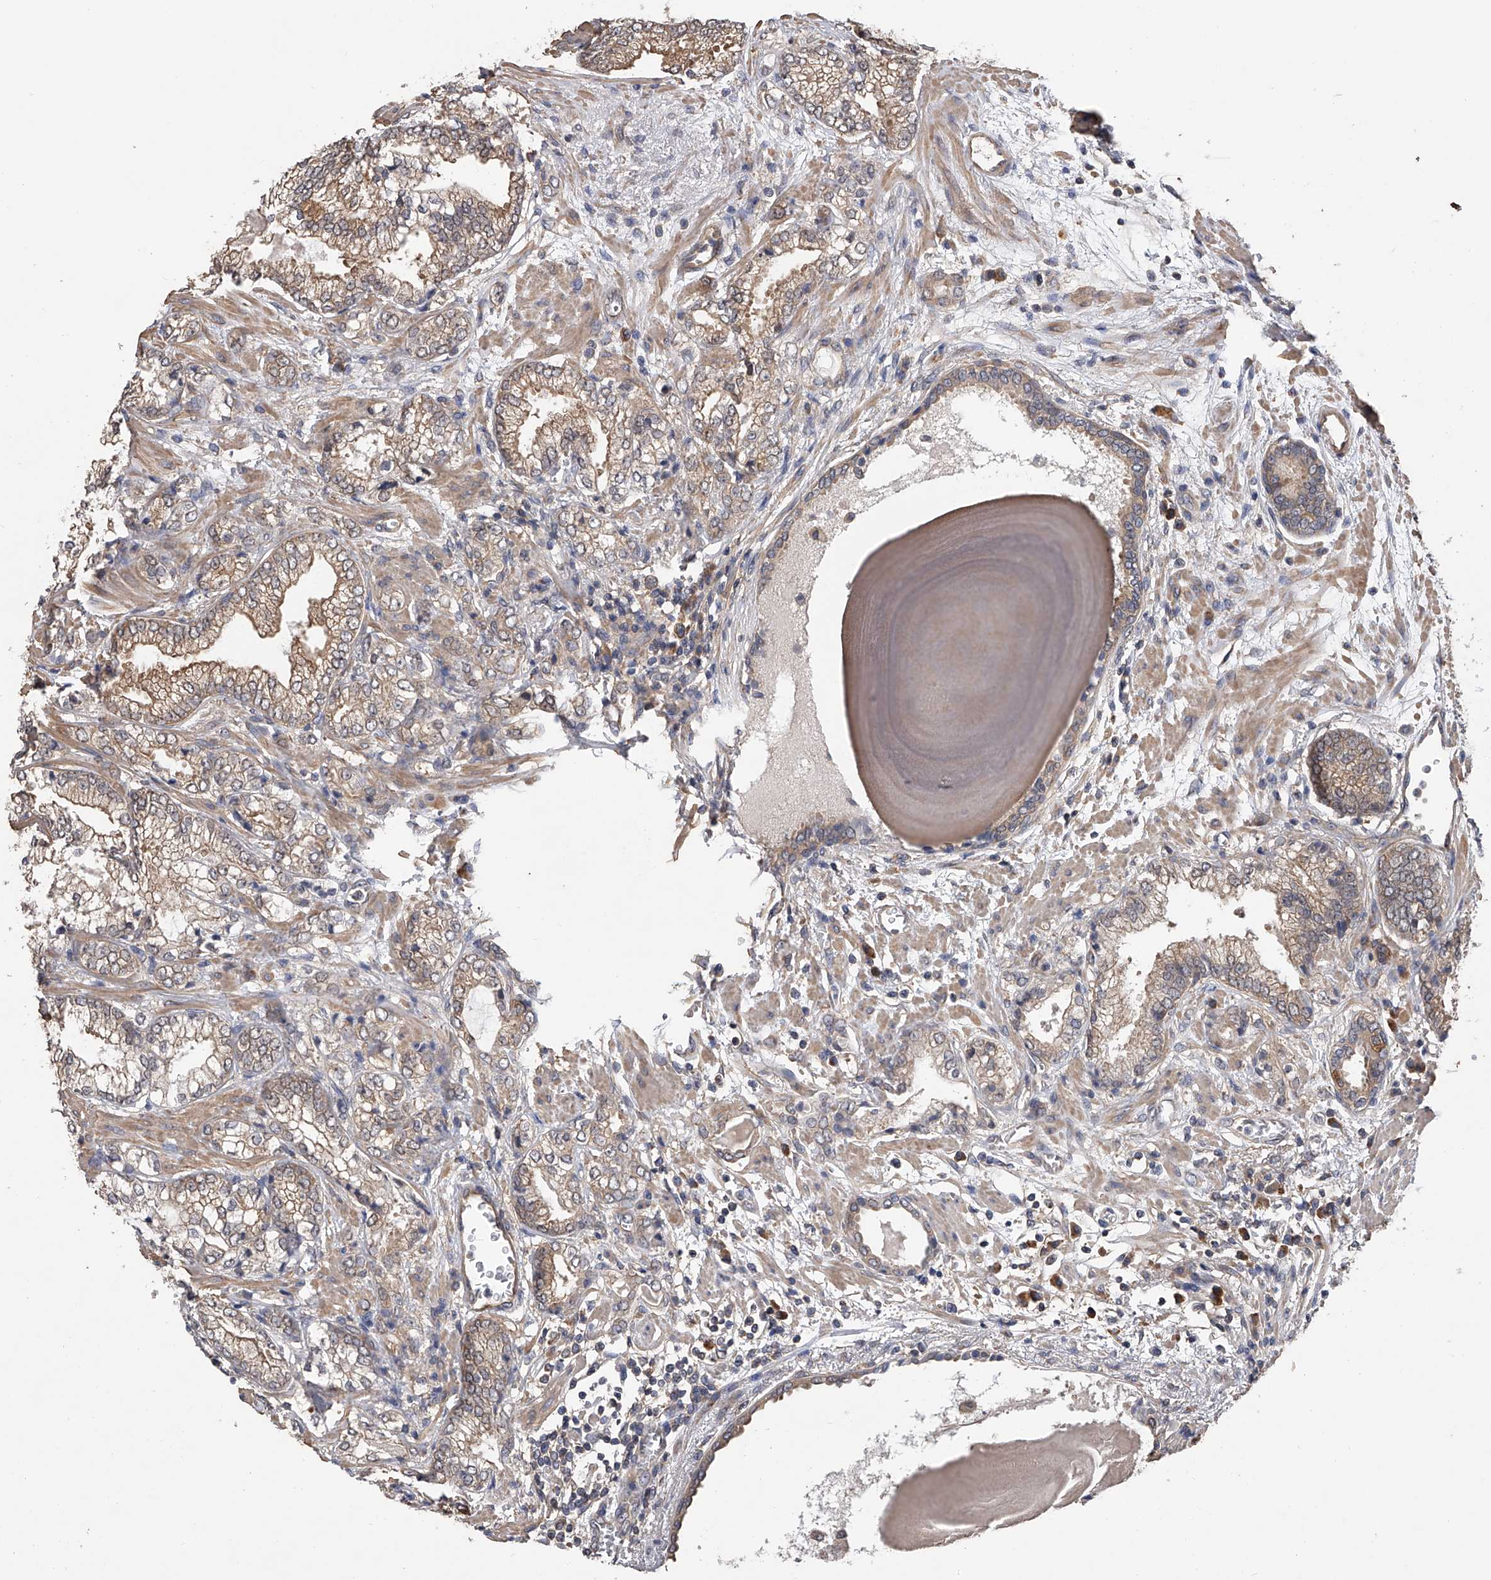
{"staining": {"intensity": "weak", "quantity": "25%-75%", "location": "cytoplasmic/membranous"}, "tissue": "prostate cancer", "cell_type": "Tumor cells", "image_type": "cancer", "snomed": [{"axis": "morphology", "description": "Normal morphology"}, {"axis": "morphology", "description": "Adenocarcinoma, Low grade"}, {"axis": "topography", "description": "Prostate"}], "caption": "Tumor cells reveal weak cytoplasmic/membranous staining in approximately 25%-75% of cells in adenocarcinoma (low-grade) (prostate).", "gene": "CFAP298", "patient": {"sex": "male", "age": 72}}